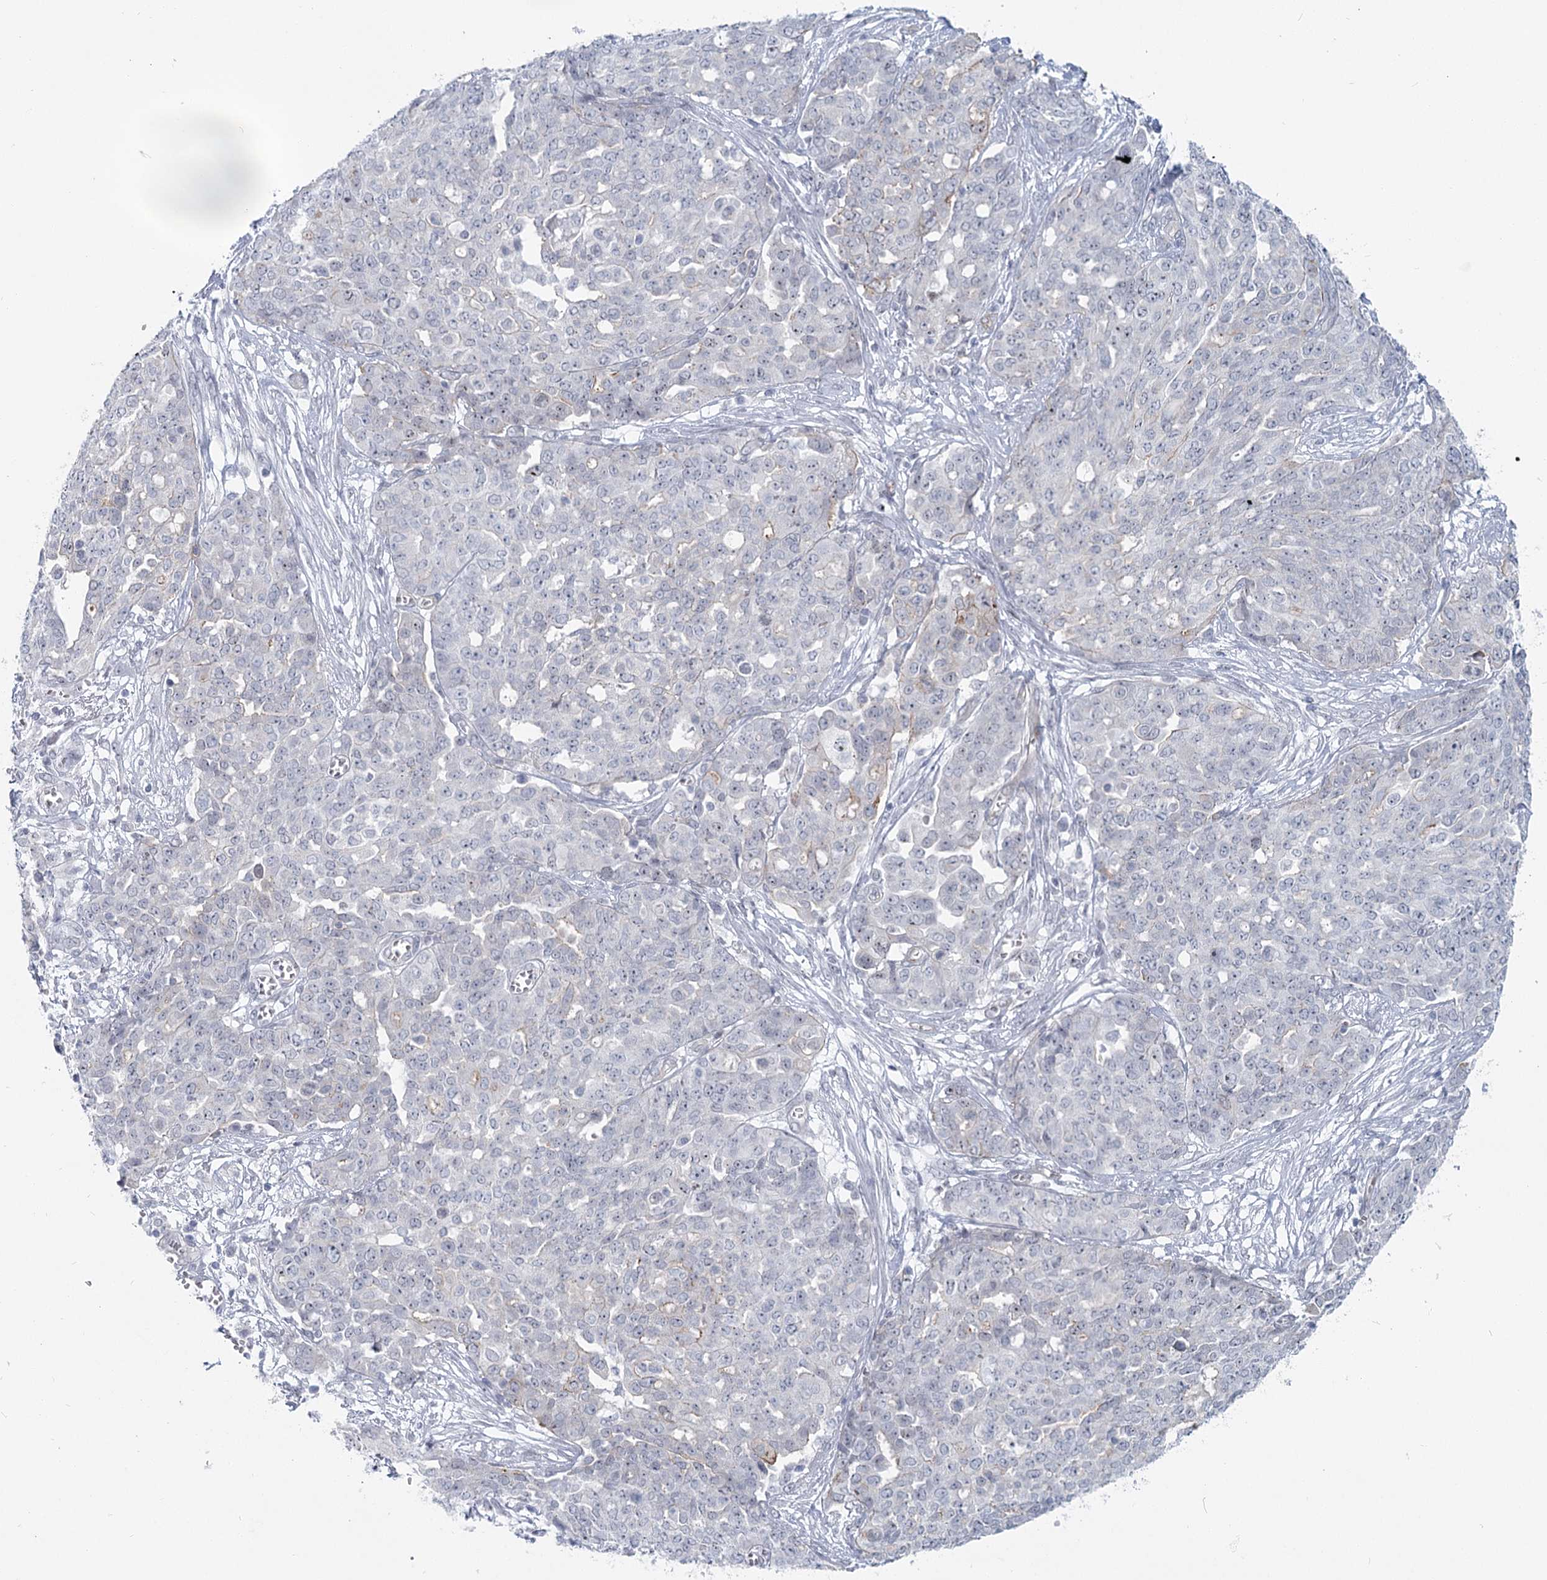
{"staining": {"intensity": "negative", "quantity": "none", "location": "none"}, "tissue": "ovarian cancer", "cell_type": "Tumor cells", "image_type": "cancer", "snomed": [{"axis": "morphology", "description": "Cystadenocarcinoma, serous, NOS"}, {"axis": "topography", "description": "Soft tissue"}, {"axis": "topography", "description": "Ovary"}], "caption": "Immunohistochemistry of human ovarian cancer (serous cystadenocarcinoma) displays no positivity in tumor cells.", "gene": "ABHD8", "patient": {"sex": "female", "age": 57}}